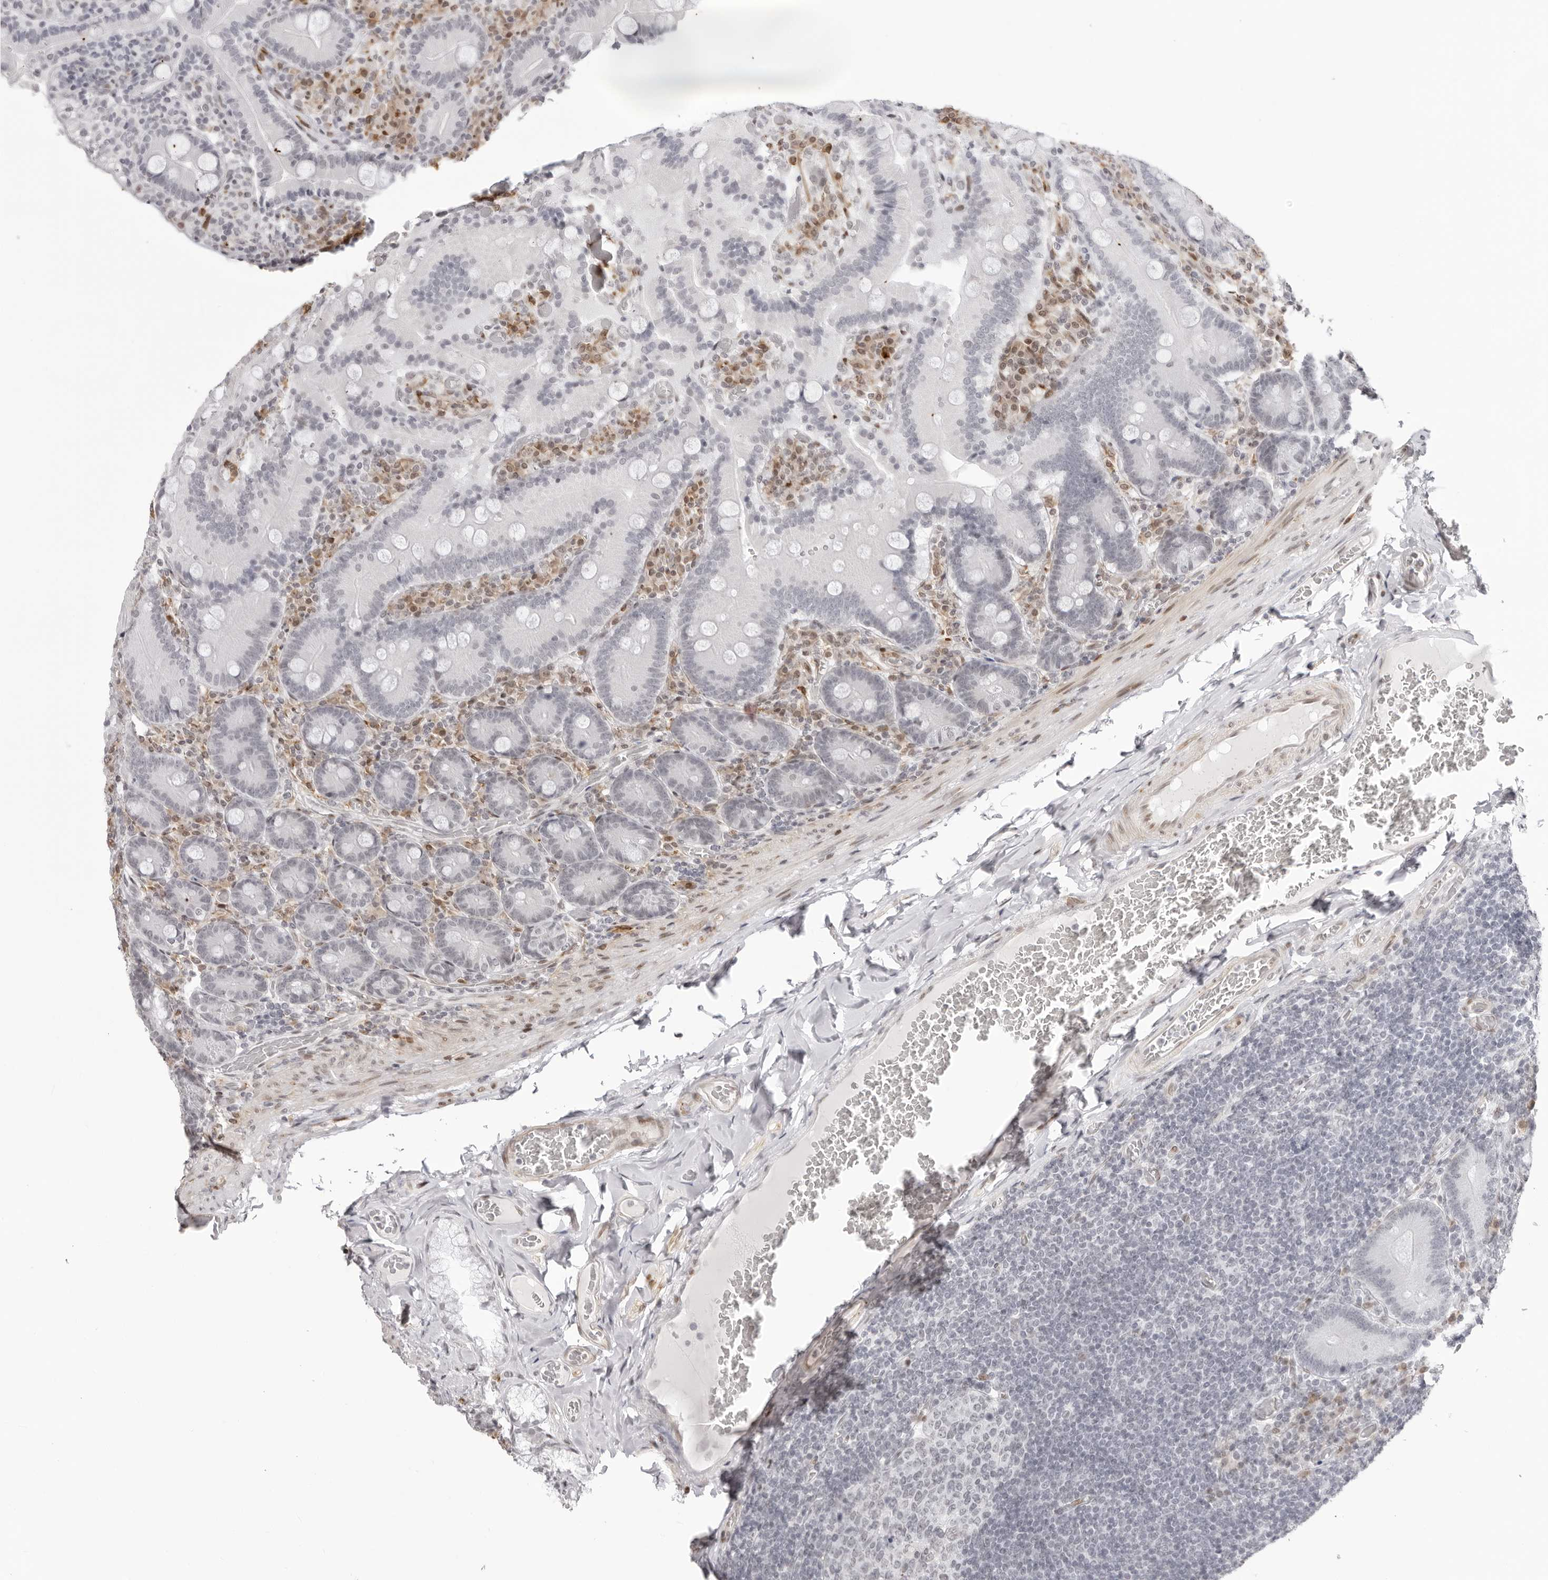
{"staining": {"intensity": "moderate", "quantity": "<25%", "location": "nuclear"}, "tissue": "duodenum", "cell_type": "Glandular cells", "image_type": "normal", "snomed": [{"axis": "morphology", "description": "Normal tissue, NOS"}, {"axis": "topography", "description": "Duodenum"}], "caption": "This photomicrograph displays immunohistochemistry staining of unremarkable human duodenum, with low moderate nuclear staining in approximately <25% of glandular cells.", "gene": "NTPCR", "patient": {"sex": "female", "age": 62}}